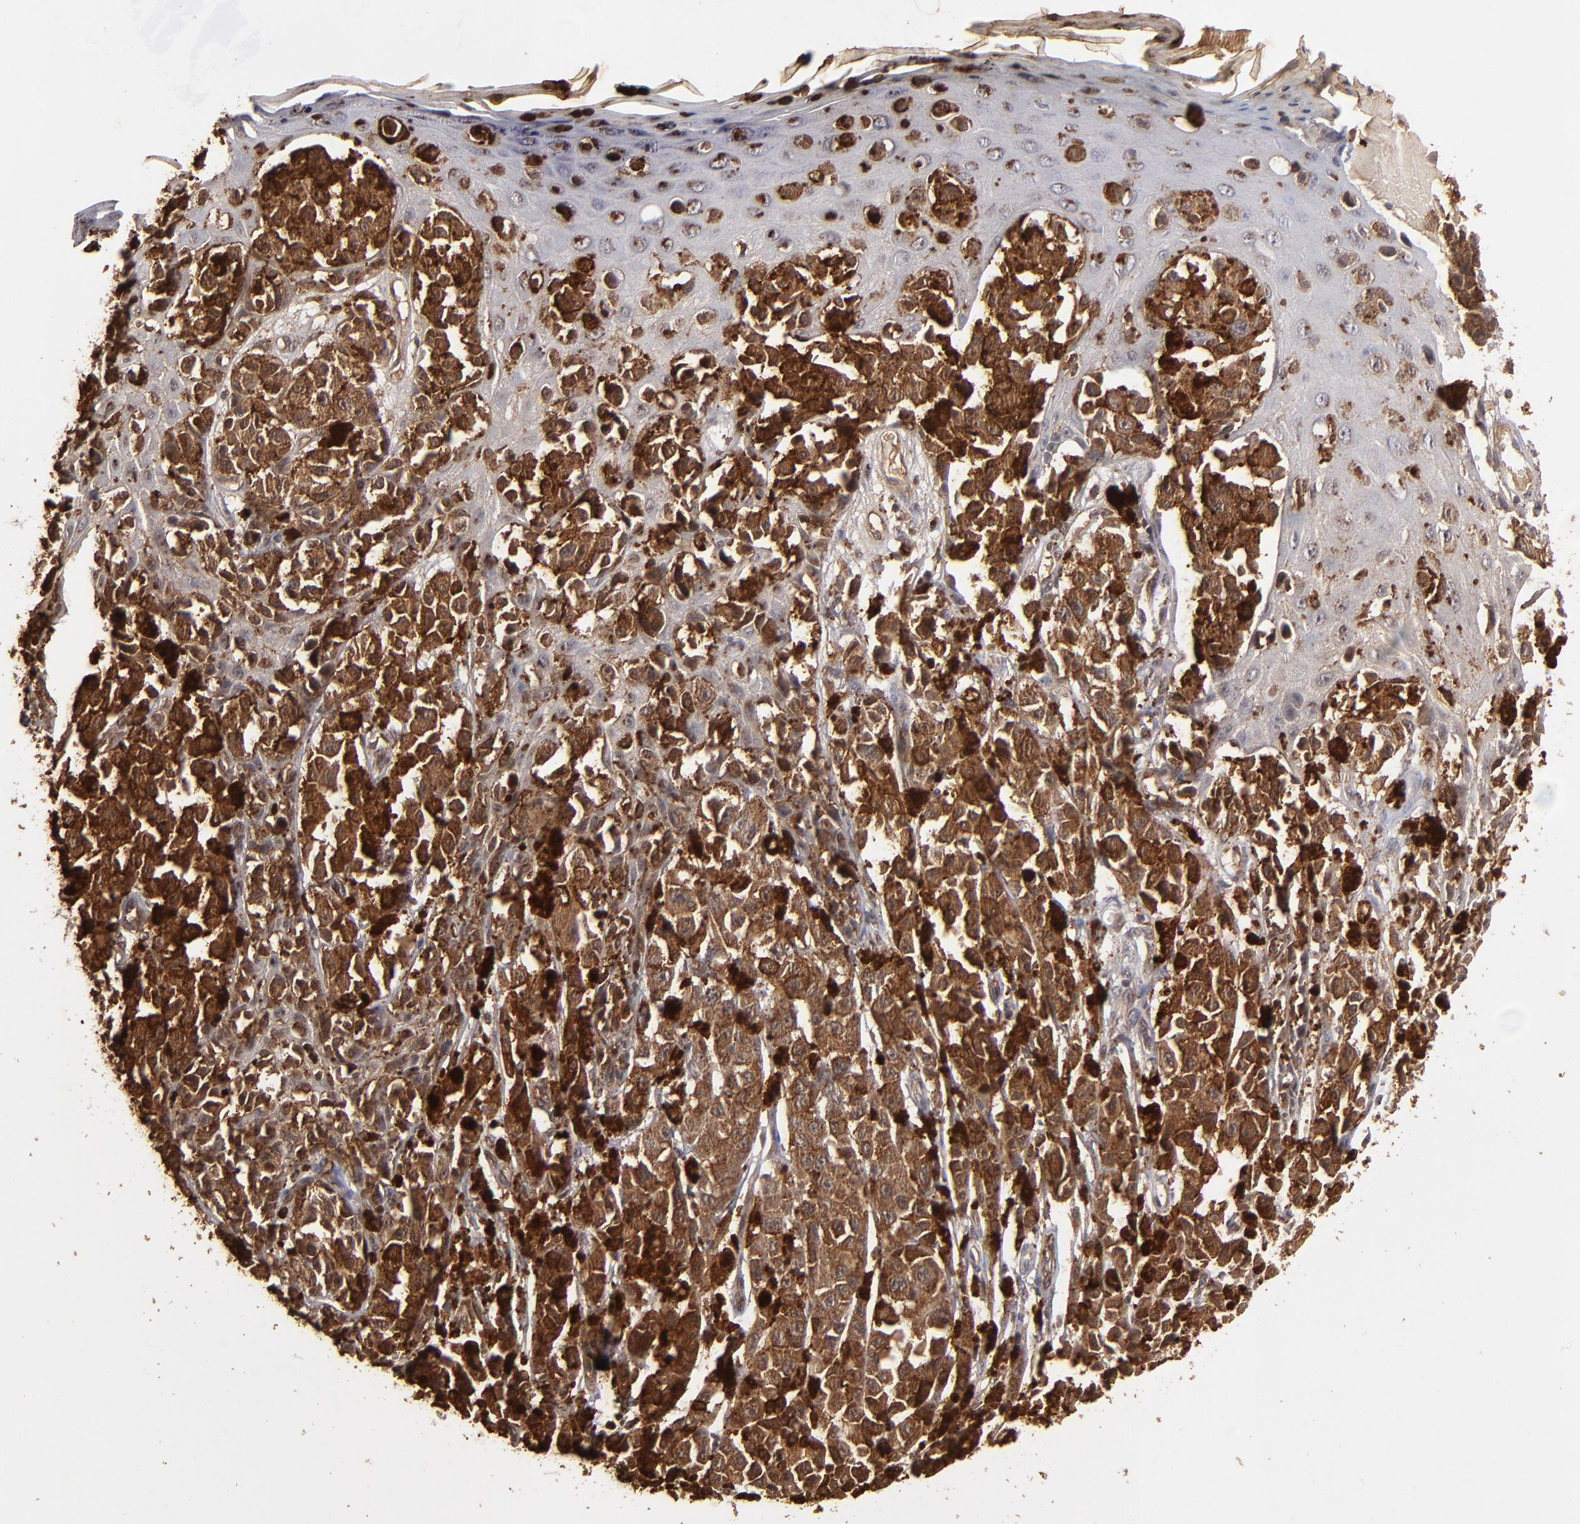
{"staining": {"intensity": "strong", "quantity": ">75%", "location": "cytoplasmic/membranous"}, "tissue": "melanoma", "cell_type": "Tumor cells", "image_type": "cancer", "snomed": [{"axis": "morphology", "description": "Malignant melanoma, NOS"}, {"axis": "topography", "description": "Skin"}], "caption": "Tumor cells demonstrate strong cytoplasmic/membranous staining in about >75% of cells in malignant melanoma.", "gene": "TENM1", "patient": {"sex": "female", "age": 38}}